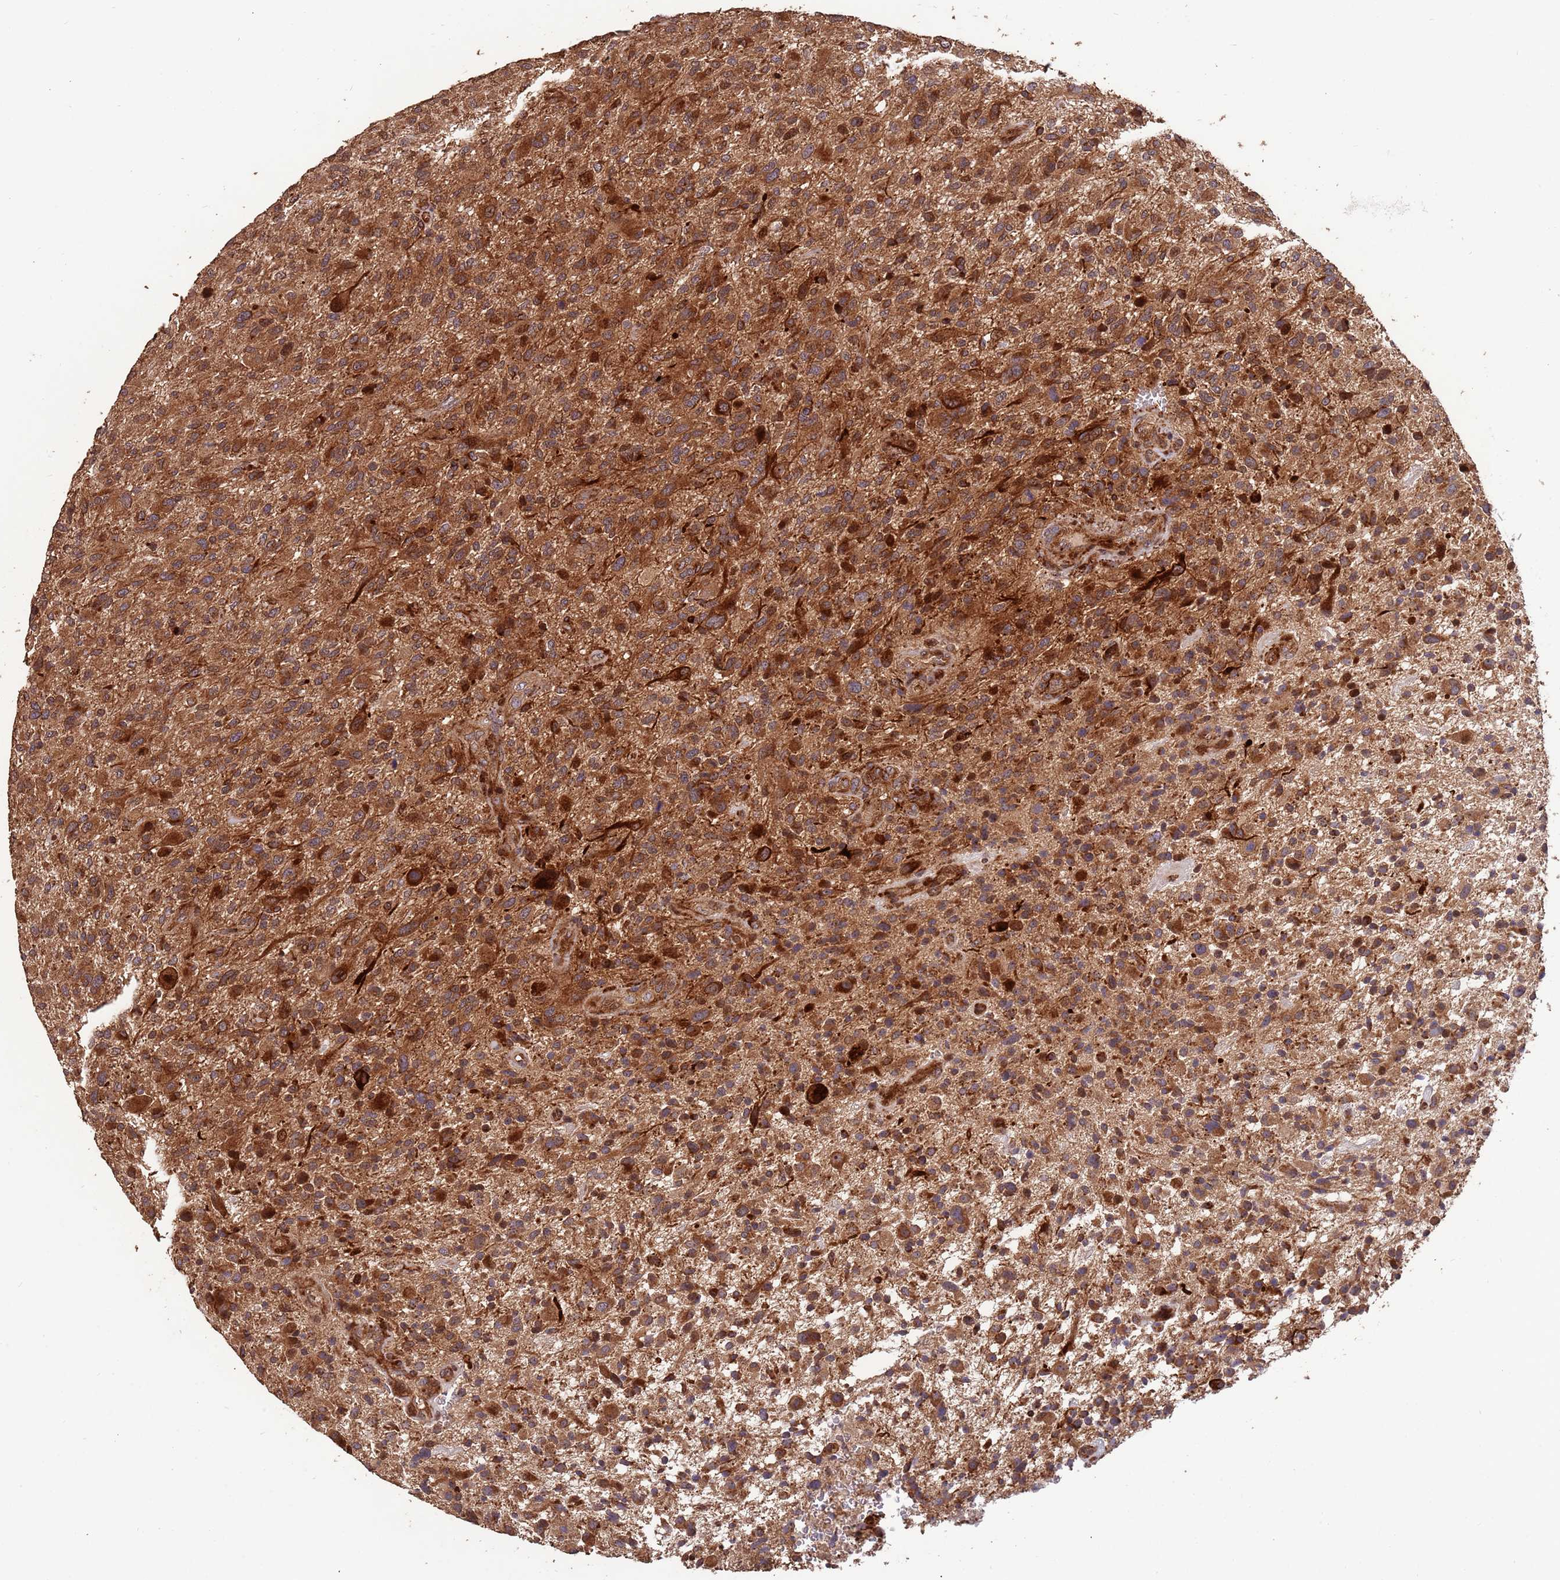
{"staining": {"intensity": "moderate", "quantity": ">75%", "location": "cytoplasmic/membranous"}, "tissue": "glioma", "cell_type": "Tumor cells", "image_type": "cancer", "snomed": [{"axis": "morphology", "description": "Glioma, malignant, High grade"}, {"axis": "topography", "description": "Brain"}], "caption": "Immunohistochemistry (IHC) (DAB) staining of human malignant glioma (high-grade) exhibits moderate cytoplasmic/membranous protein staining in approximately >75% of tumor cells.", "gene": "ZNF428", "patient": {"sex": "male", "age": 47}}